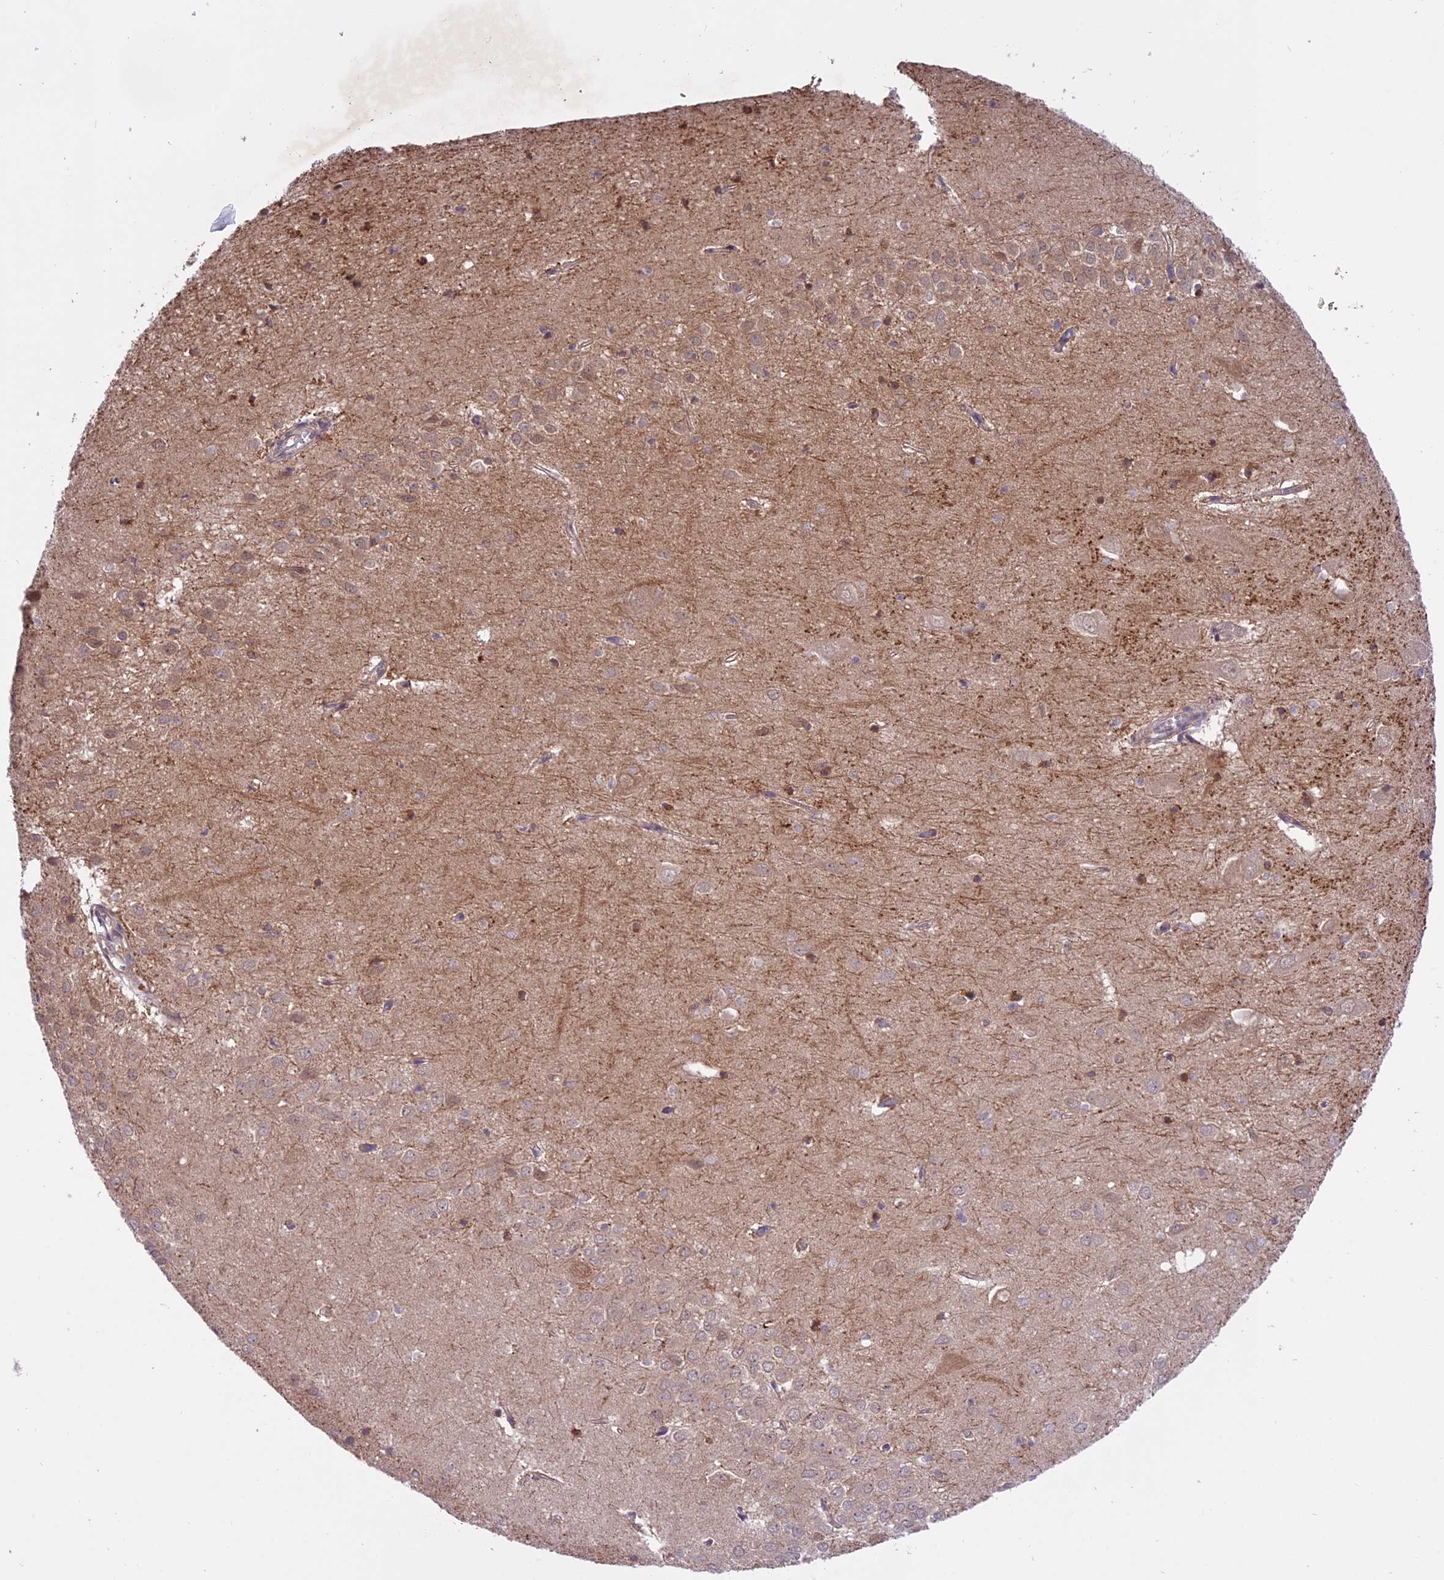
{"staining": {"intensity": "moderate", "quantity": "<25%", "location": "cytoplasmic/membranous"}, "tissue": "hippocampus", "cell_type": "Glial cells", "image_type": "normal", "snomed": [{"axis": "morphology", "description": "Normal tissue, NOS"}, {"axis": "topography", "description": "Hippocampus"}], "caption": "Protein expression analysis of normal human hippocampus reveals moderate cytoplasmic/membranous positivity in about <25% of glial cells. (Stains: DAB in brown, nuclei in blue, Microscopy: brightfield microscopy at high magnification).", "gene": "SPRED1", "patient": {"sex": "female", "age": 64}}